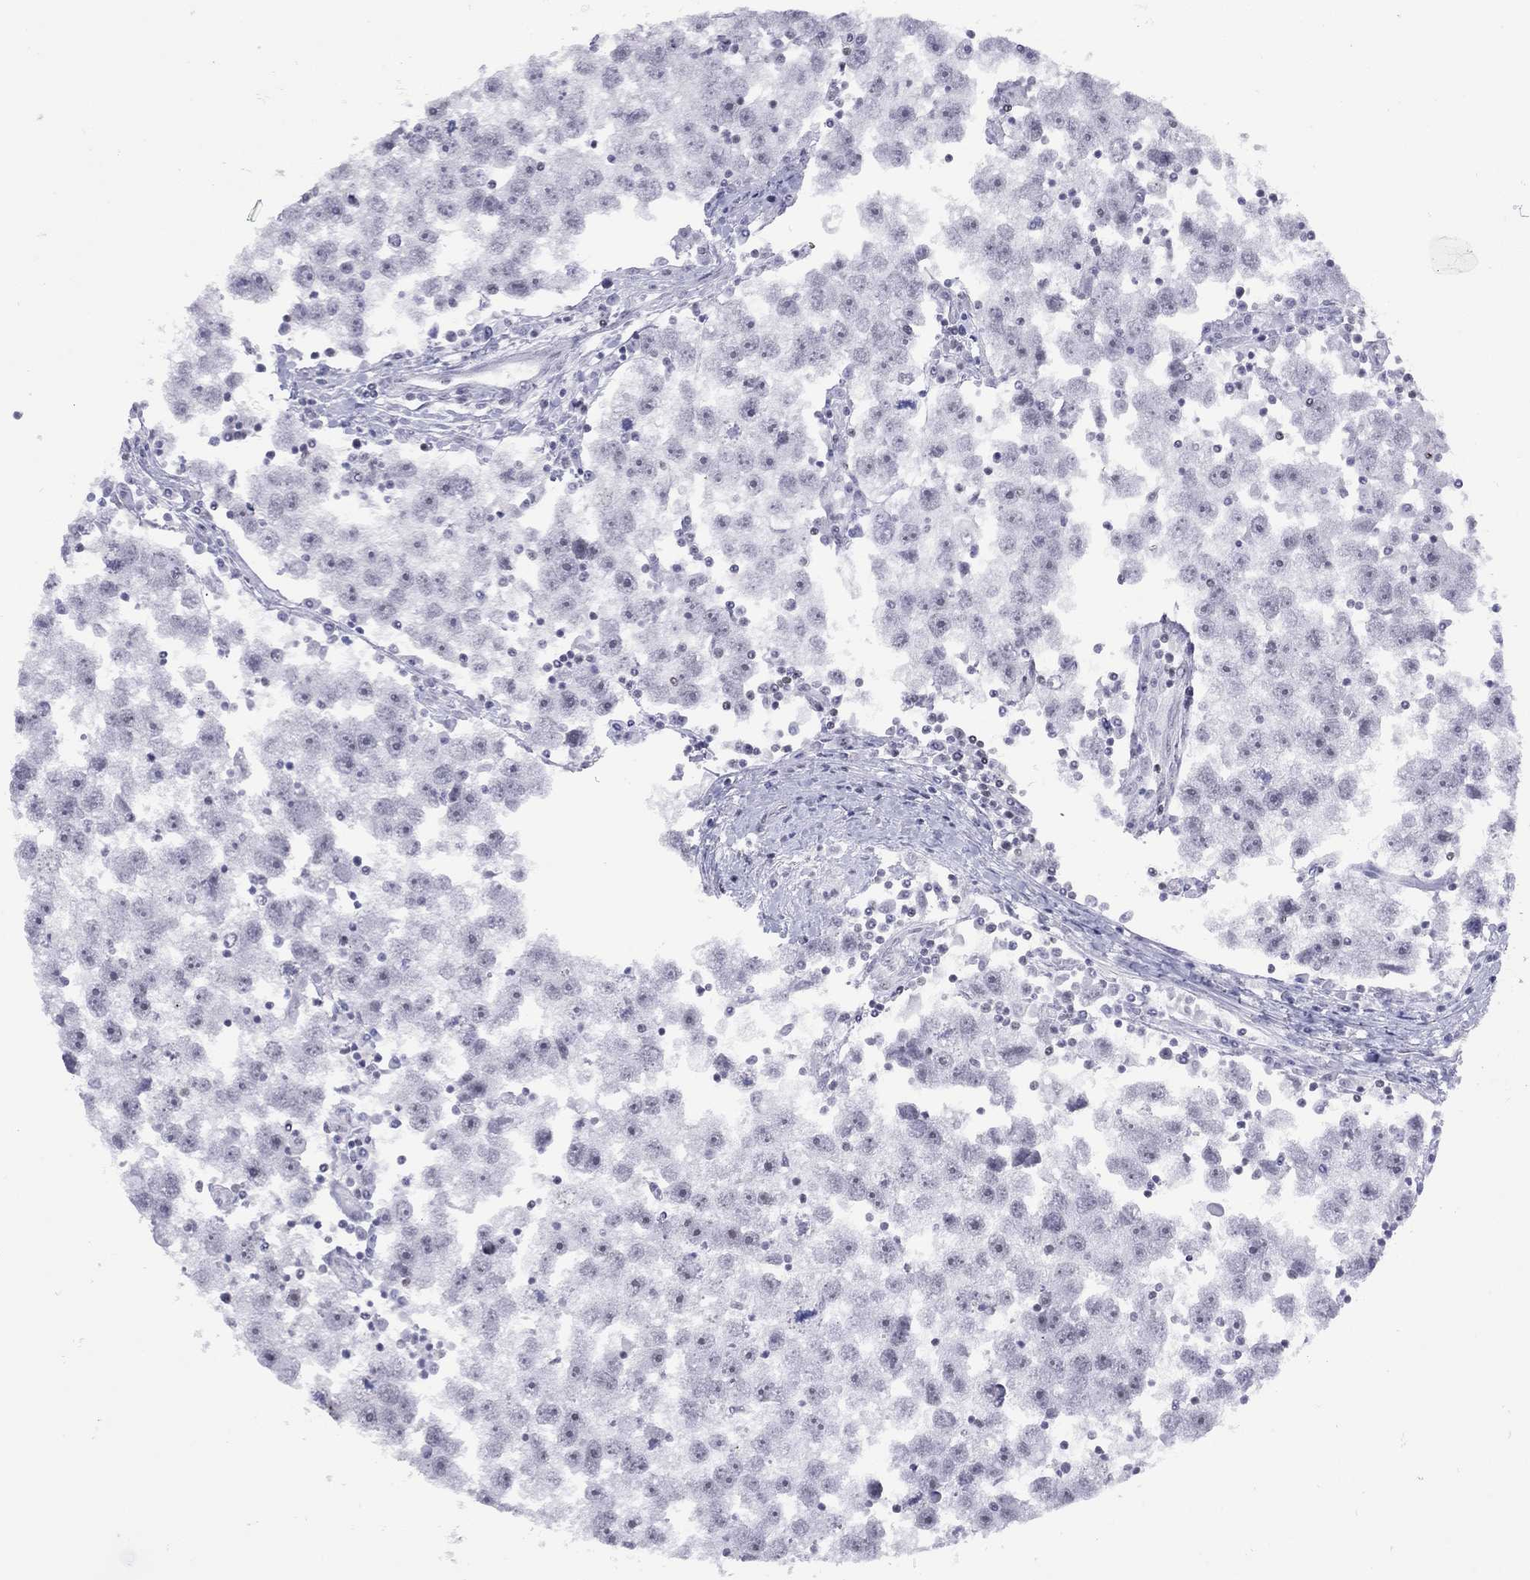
{"staining": {"intensity": "negative", "quantity": "none", "location": "none"}, "tissue": "testis cancer", "cell_type": "Tumor cells", "image_type": "cancer", "snomed": [{"axis": "morphology", "description": "Seminoma, NOS"}, {"axis": "topography", "description": "Testis"}], "caption": "Immunohistochemical staining of human testis cancer exhibits no significant positivity in tumor cells.", "gene": "LYAR", "patient": {"sex": "male", "age": 30}}